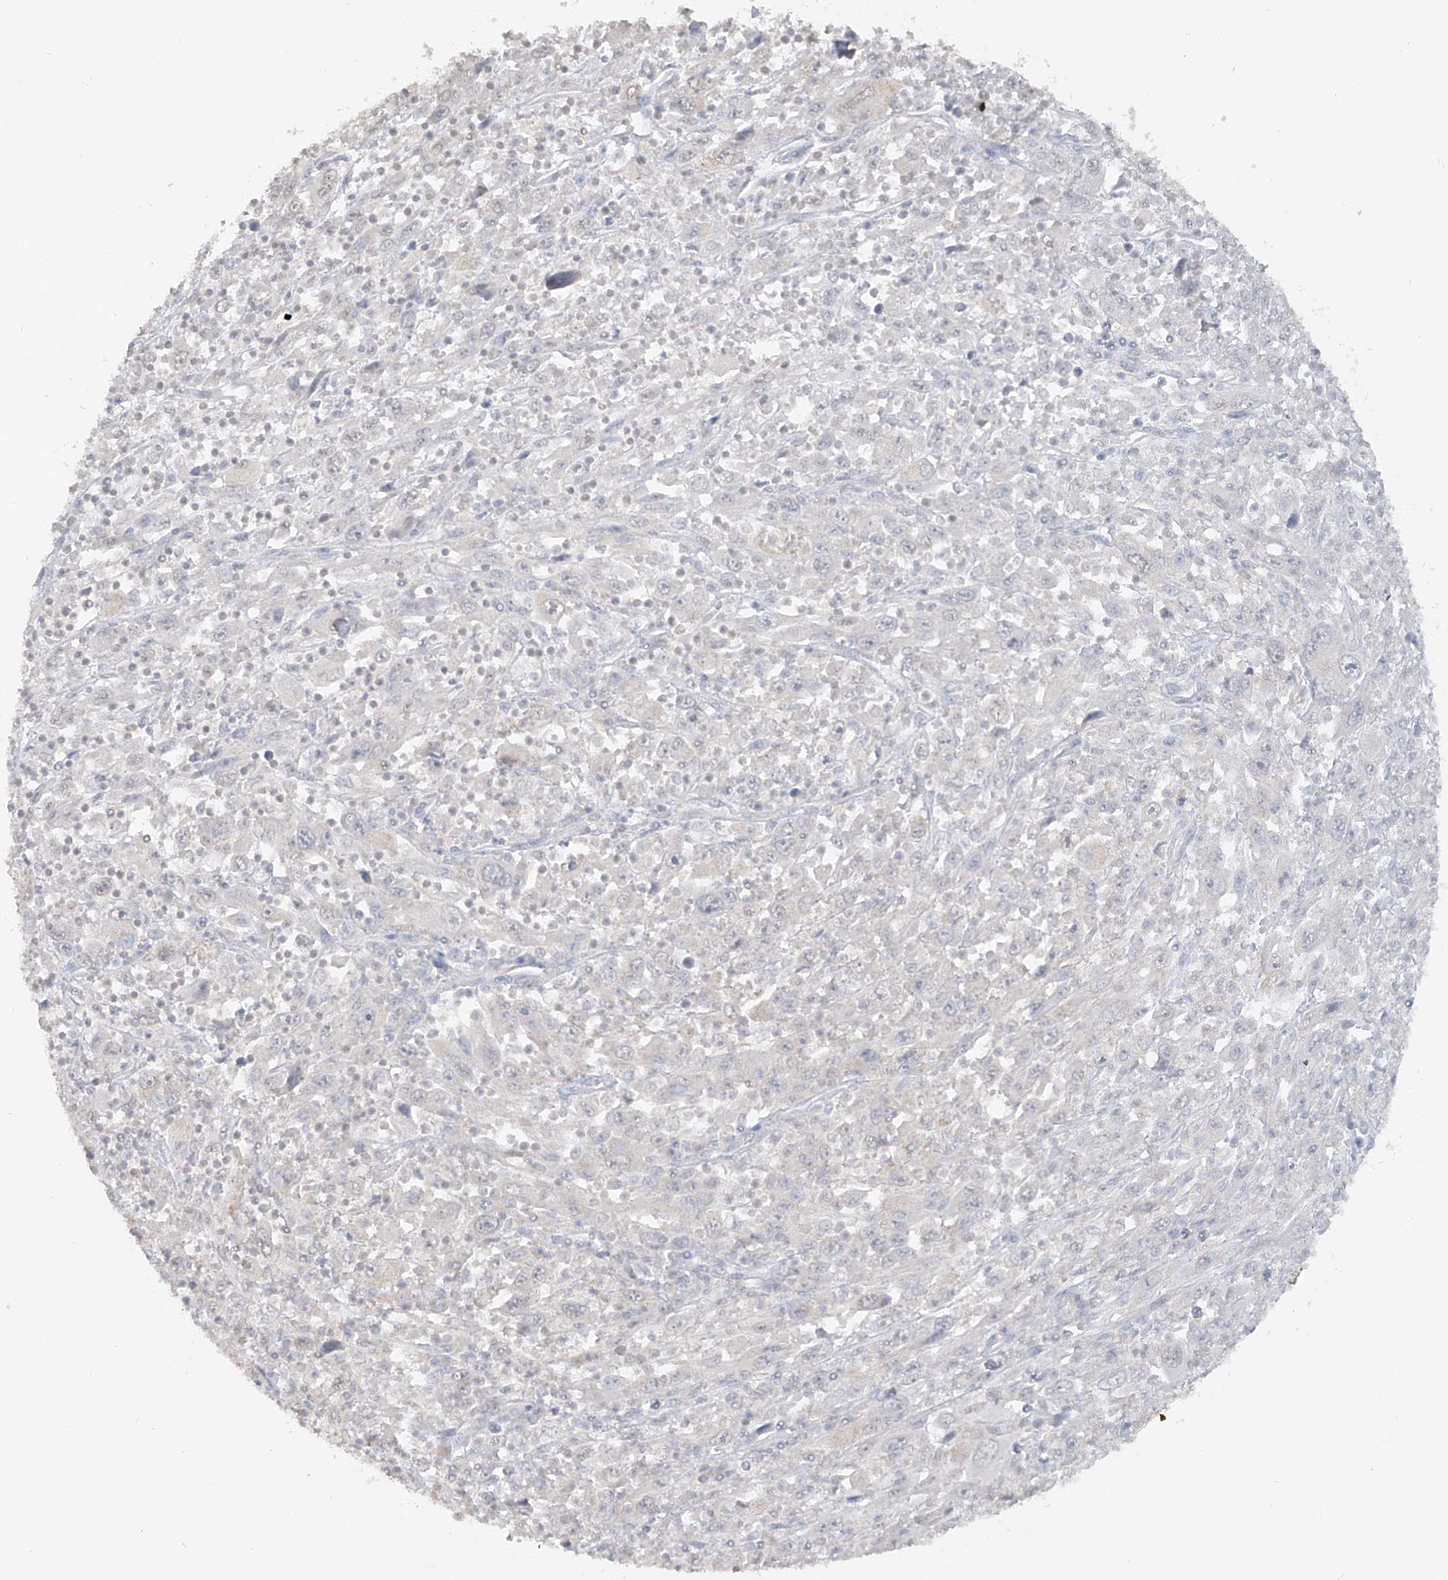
{"staining": {"intensity": "negative", "quantity": "none", "location": "none"}, "tissue": "melanoma", "cell_type": "Tumor cells", "image_type": "cancer", "snomed": [{"axis": "morphology", "description": "Malignant melanoma, Metastatic site"}, {"axis": "topography", "description": "Skin"}], "caption": "DAB immunohistochemical staining of melanoma exhibits no significant staining in tumor cells.", "gene": "HAS3", "patient": {"sex": "female", "age": 56}}